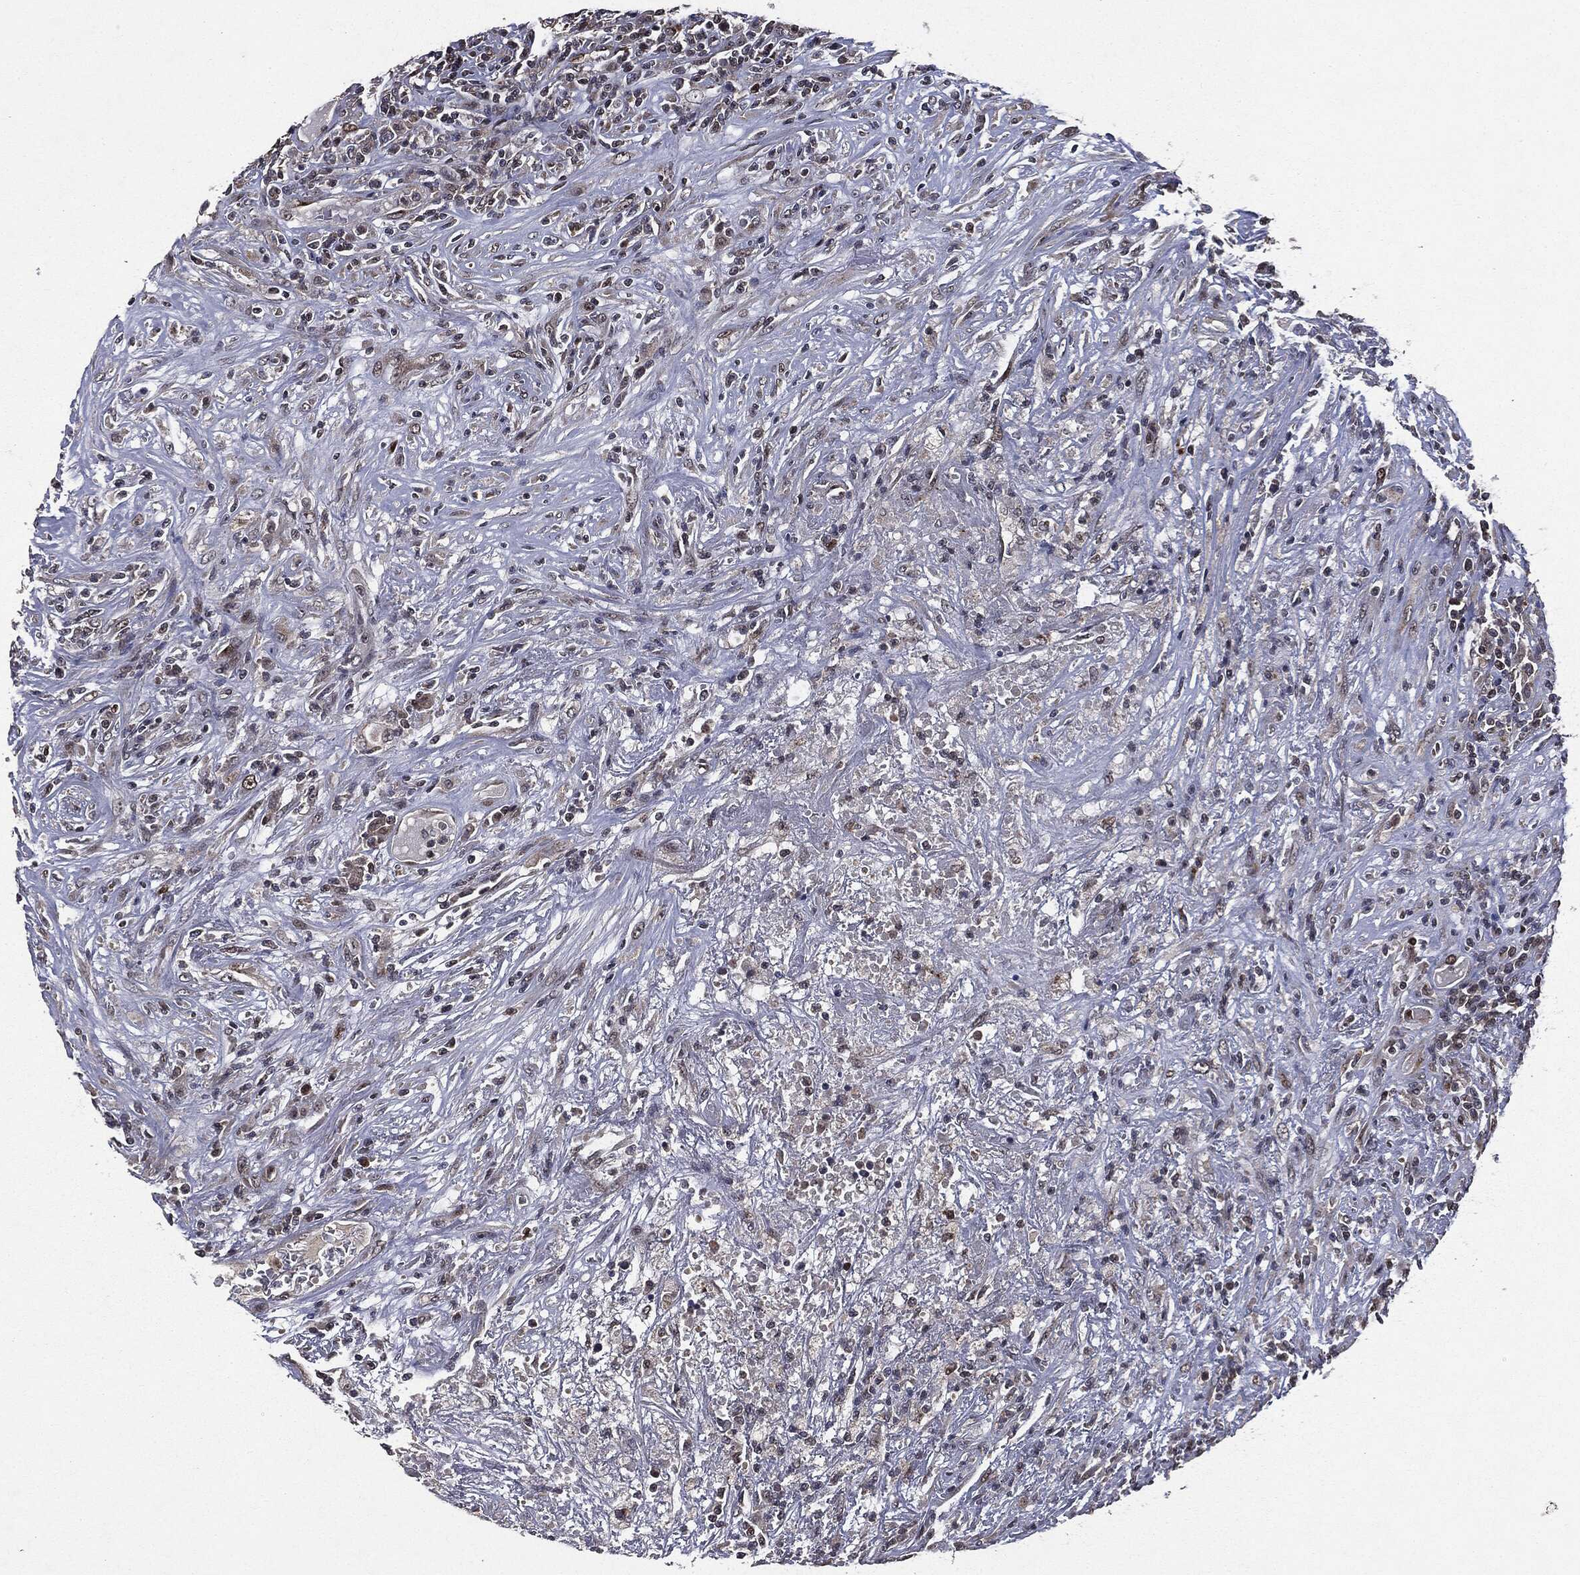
{"staining": {"intensity": "negative", "quantity": "none", "location": "none"}, "tissue": "lymphoma", "cell_type": "Tumor cells", "image_type": "cancer", "snomed": [{"axis": "morphology", "description": "Malignant lymphoma, non-Hodgkin's type, High grade"}, {"axis": "topography", "description": "Lung"}], "caption": "Tumor cells show no significant protein expression in lymphoma.", "gene": "PLPPR2", "patient": {"sex": "male", "age": 79}}